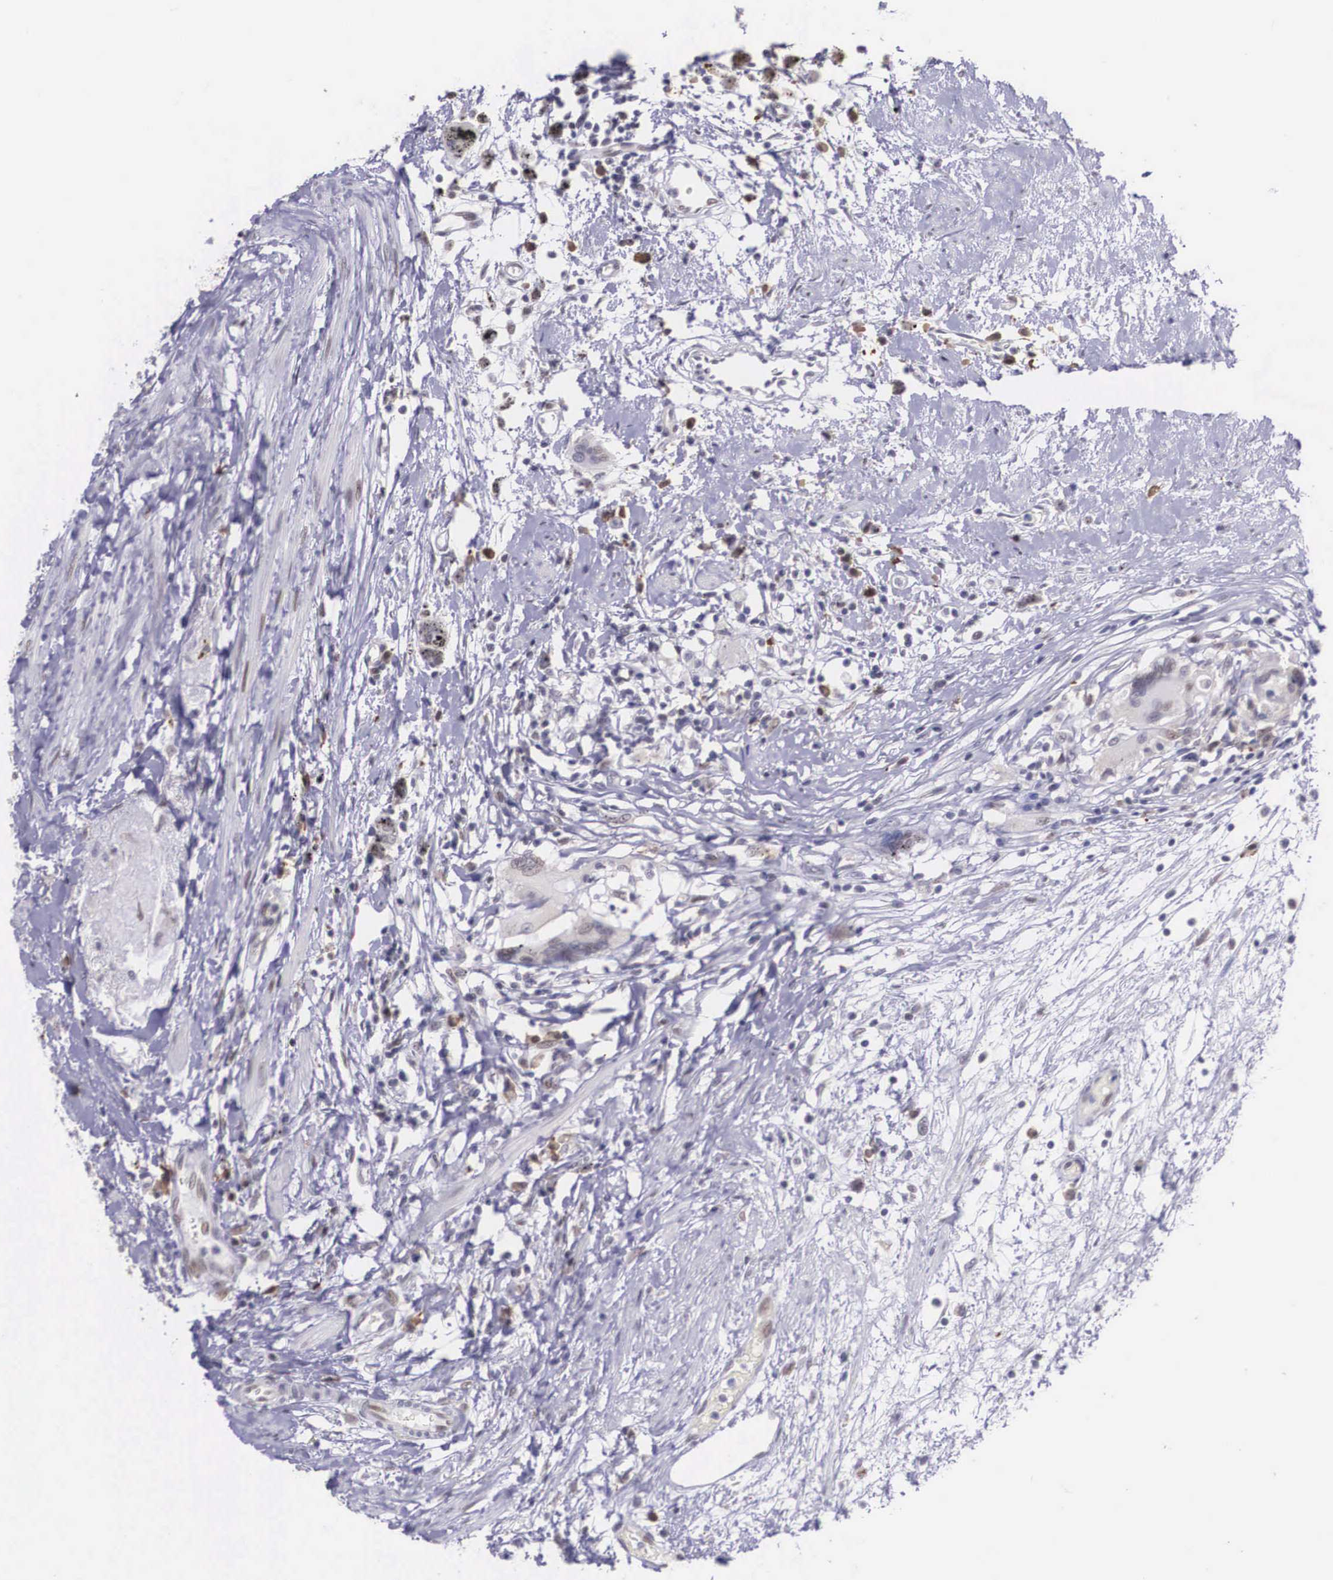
{"staining": {"intensity": "weak", "quantity": "<25%", "location": "cytoplasmic/membranous"}, "tissue": "urothelial cancer", "cell_type": "Tumor cells", "image_type": "cancer", "snomed": [{"axis": "morphology", "description": "Urothelial carcinoma, High grade"}, {"axis": "topography", "description": "Urinary bladder"}], "caption": "Immunohistochemistry (IHC) photomicrograph of high-grade urothelial carcinoma stained for a protein (brown), which displays no expression in tumor cells.", "gene": "SLC25A21", "patient": {"sex": "male", "age": 78}}